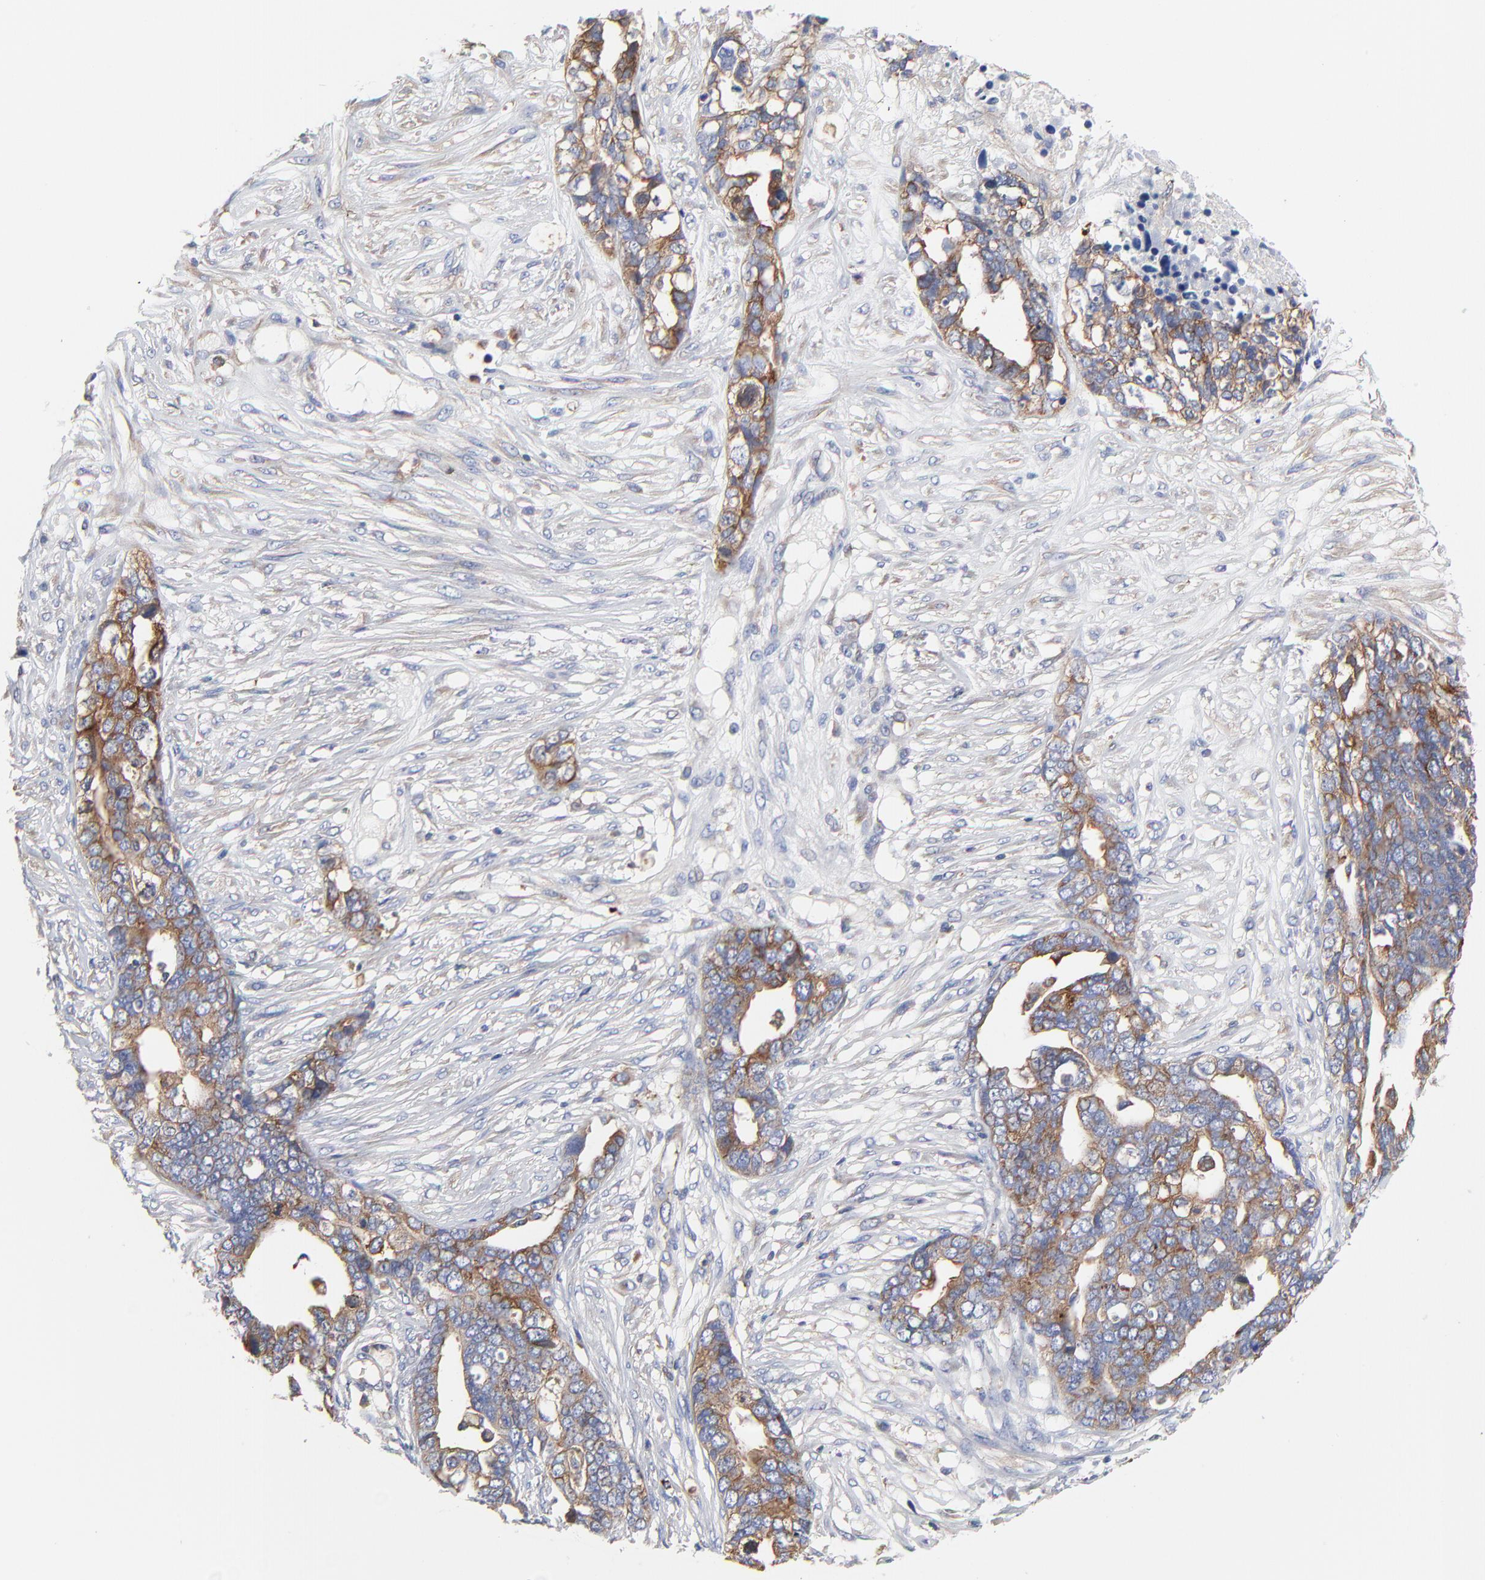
{"staining": {"intensity": "strong", "quantity": ">75%", "location": "cytoplasmic/membranous"}, "tissue": "ovarian cancer", "cell_type": "Tumor cells", "image_type": "cancer", "snomed": [{"axis": "morphology", "description": "Normal tissue, NOS"}, {"axis": "morphology", "description": "Cystadenocarcinoma, serous, NOS"}, {"axis": "topography", "description": "Fallopian tube"}, {"axis": "topography", "description": "Ovary"}], "caption": "Ovarian cancer stained with a protein marker shows strong staining in tumor cells.", "gene": "CD2AP", "patient": {"sex": "female", "age": 56}}